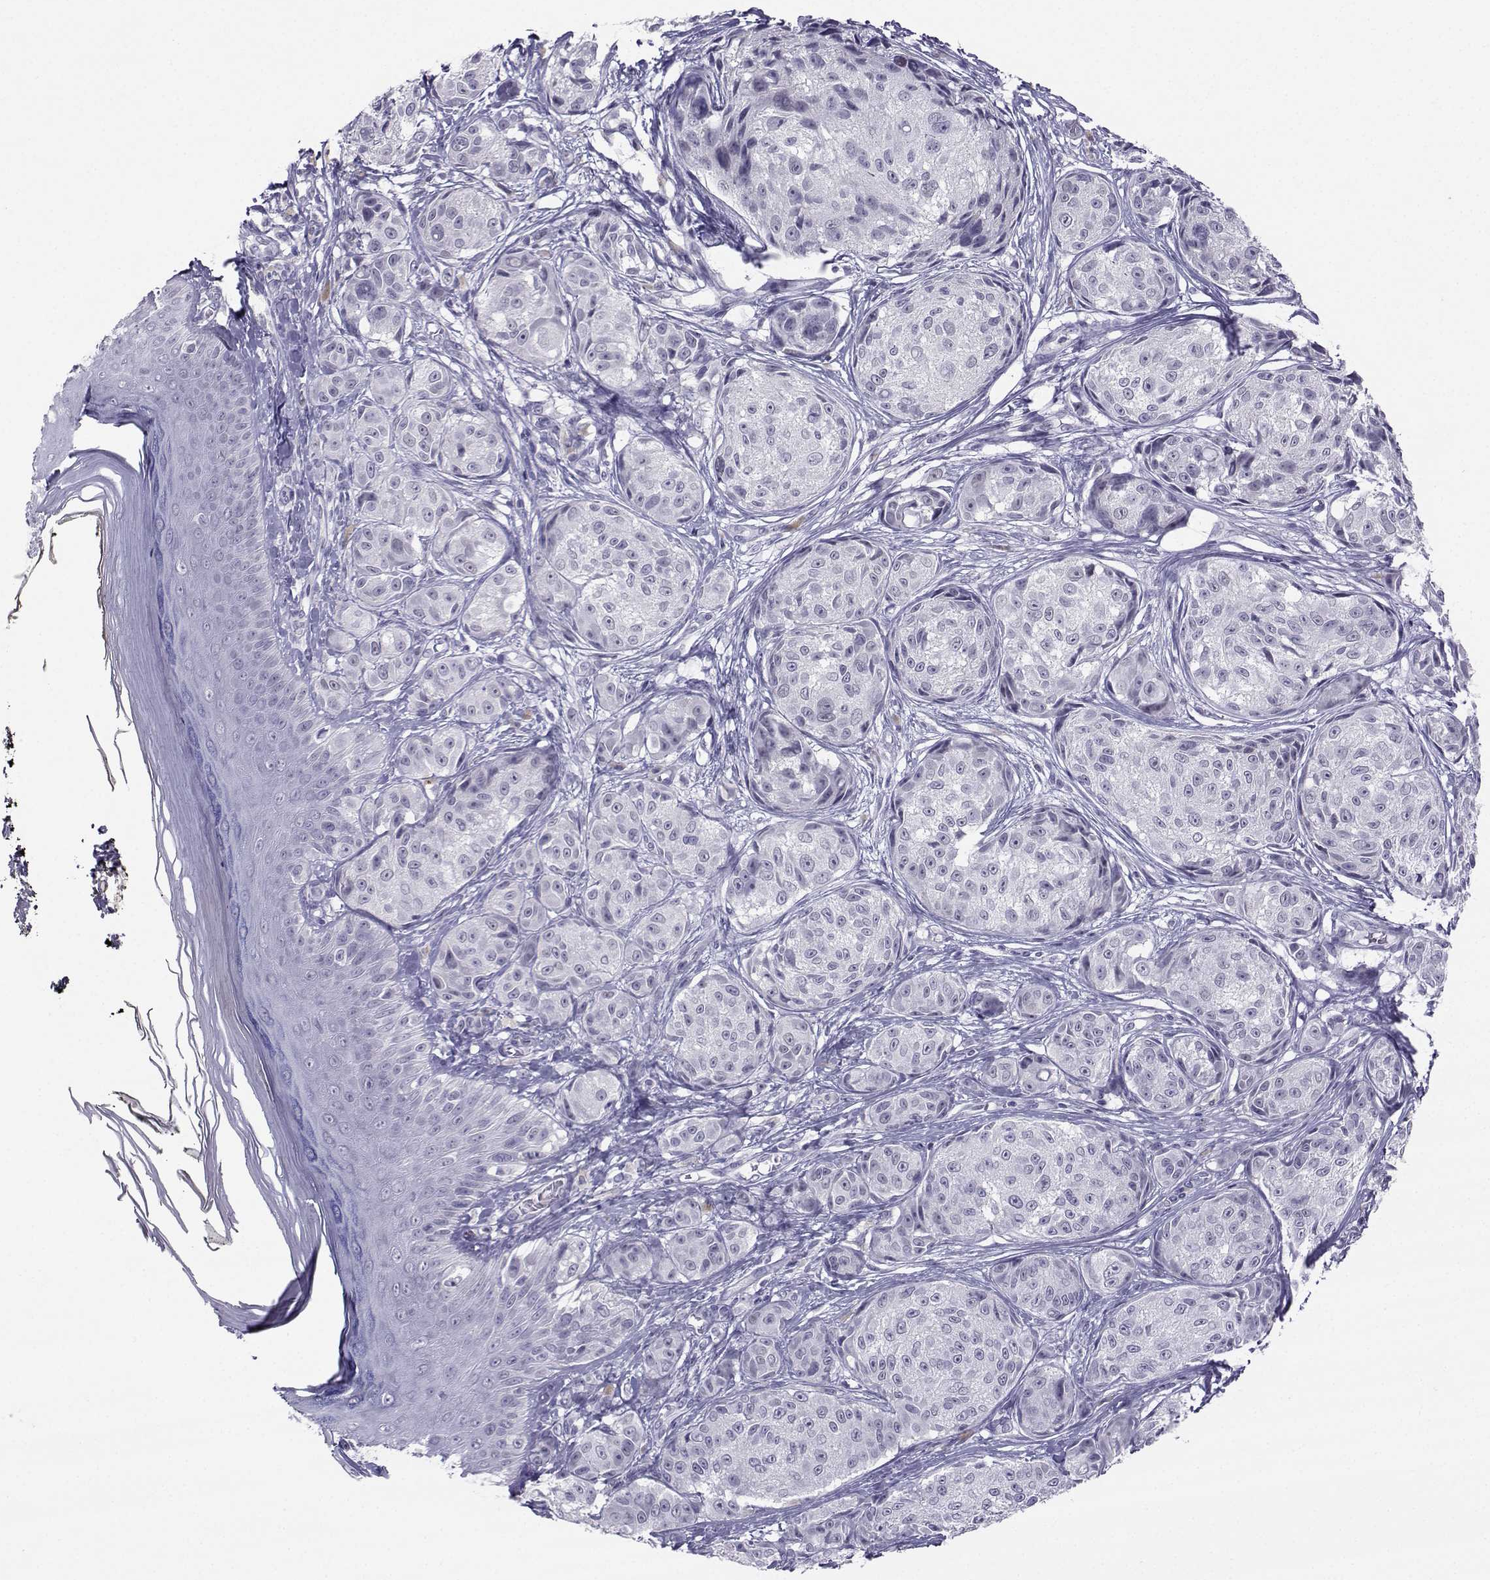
{"staining": {"intensity": "negative", "quantity": "none", "location": "none"}, "tissue": "melanoma", "cell_type": "Tumor cells", "image_type": "cancer", "snomed": [{"axis": "morphology", "description": "Malignant melanoma, NOS"}, {"axis": "topography", "description": "Skin"}], "caption": "Tumor cells show no significant positivity in melanoma.", "gene": "LHX1", "patient": {"sex": "male", "age": 61}}